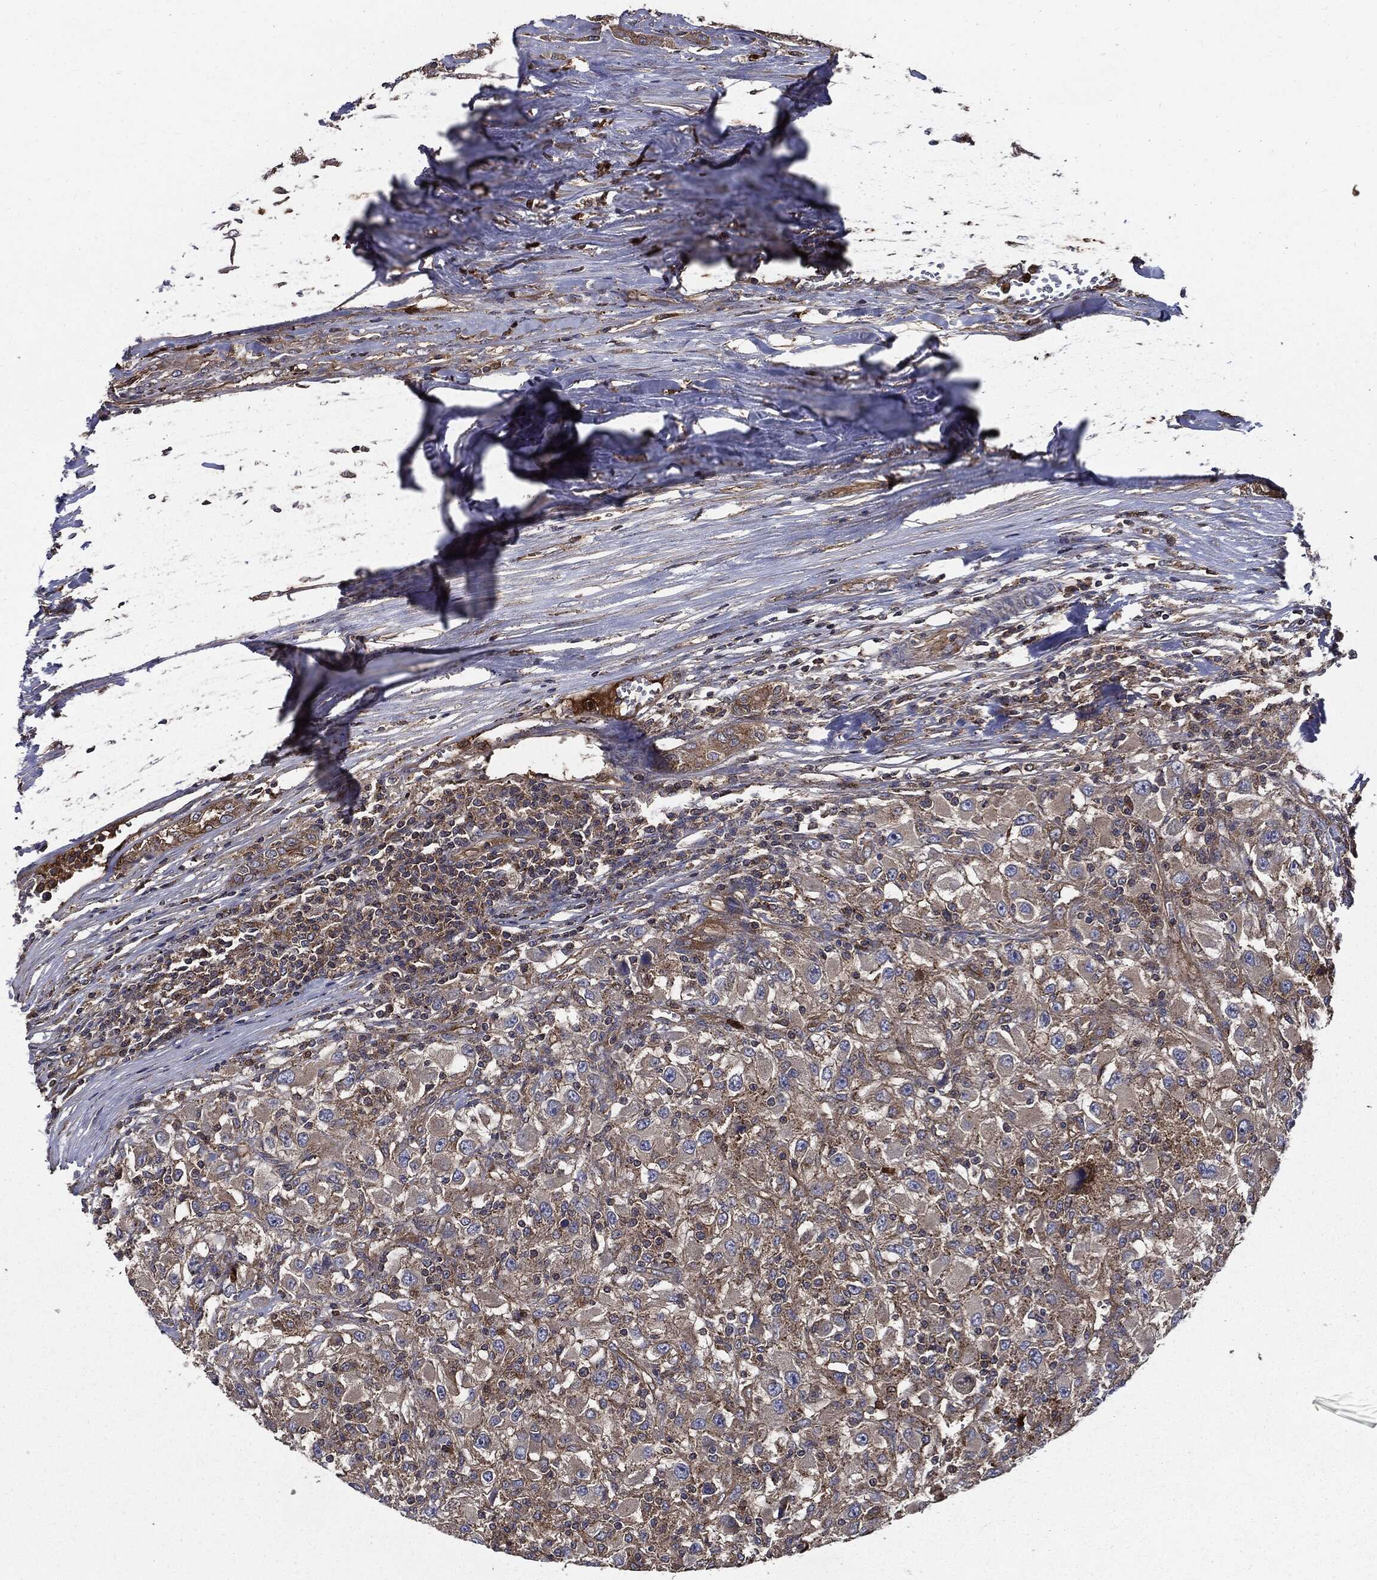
{"staining": {"intensity": "moderate", "quantity": "25%-75%", "location": "cytoplasmic/membranous"}, "tissue": "renal cancer", "cell_type": "Tumor cells", "image_type": "cancer", "snomed": [{"axis": "morphology", "description": "Adenocarcinoma, NOS"}, {"axis": "topography", "description": "Kidney"}], "caption": "Immunohistochemical staining of human renal cancer shows moderate cytoplasmic/membranous protein positivity in approximately 25%-75% of tumor cells.", "gene": "PDCD6IP", "patient": {"sex": "female", "age": 67}}